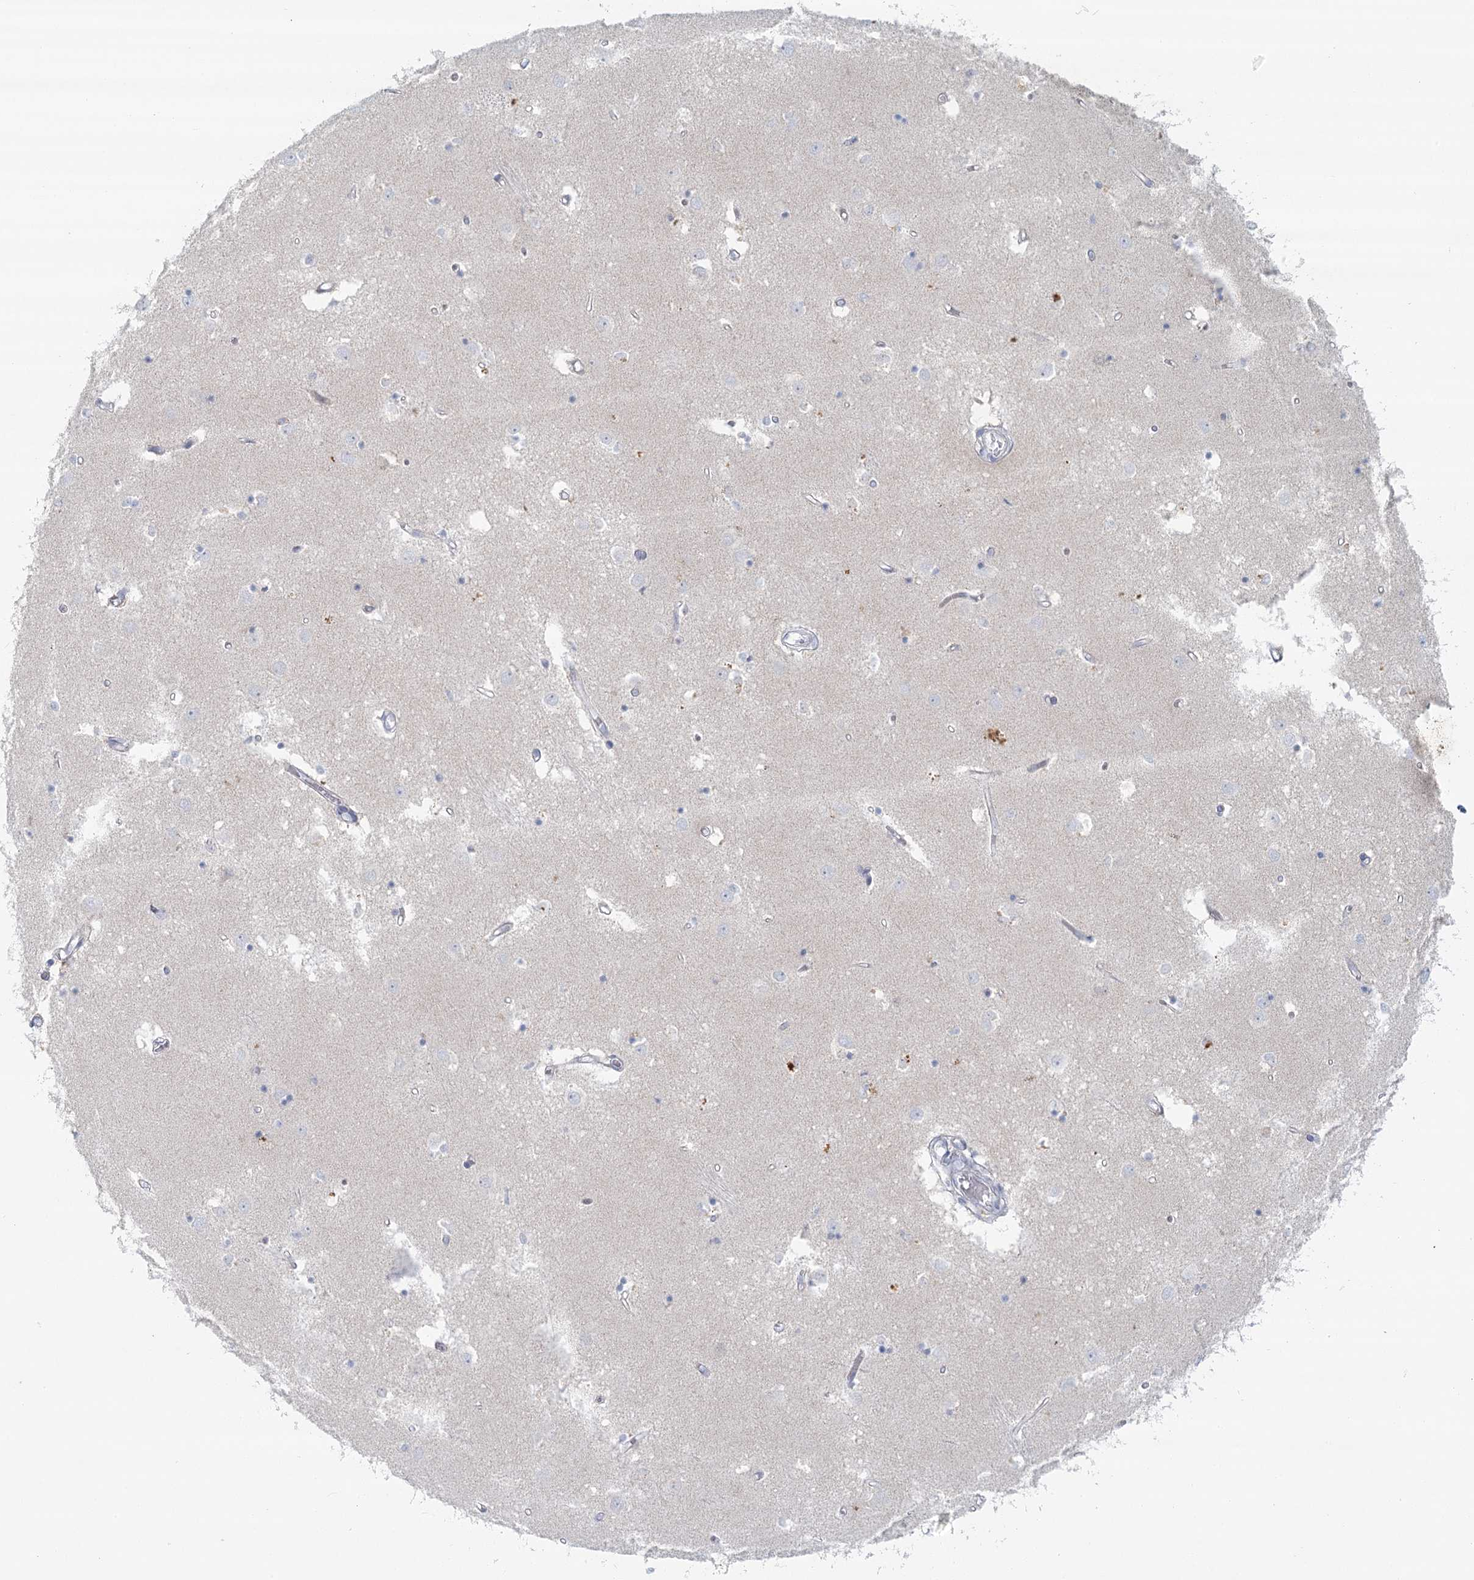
{"staining": {"intensity": "negative", "quantity": "none", "location": "none"}, "tissue": "caudate", "cell_type": "Glial cells", "image_type": "normal", "snomed": [{"axis": "morphology", "description": "Normal tissue, NOS"}, {"axis": "topography", "description": "Lateral ventricle wall"}], "caption": "The immunohistochemistry (IHC) micrograph has no significant staining in glial cells of caudate.", "gene": "BPHL", "patient": {"sex": "male", "age": 45}}